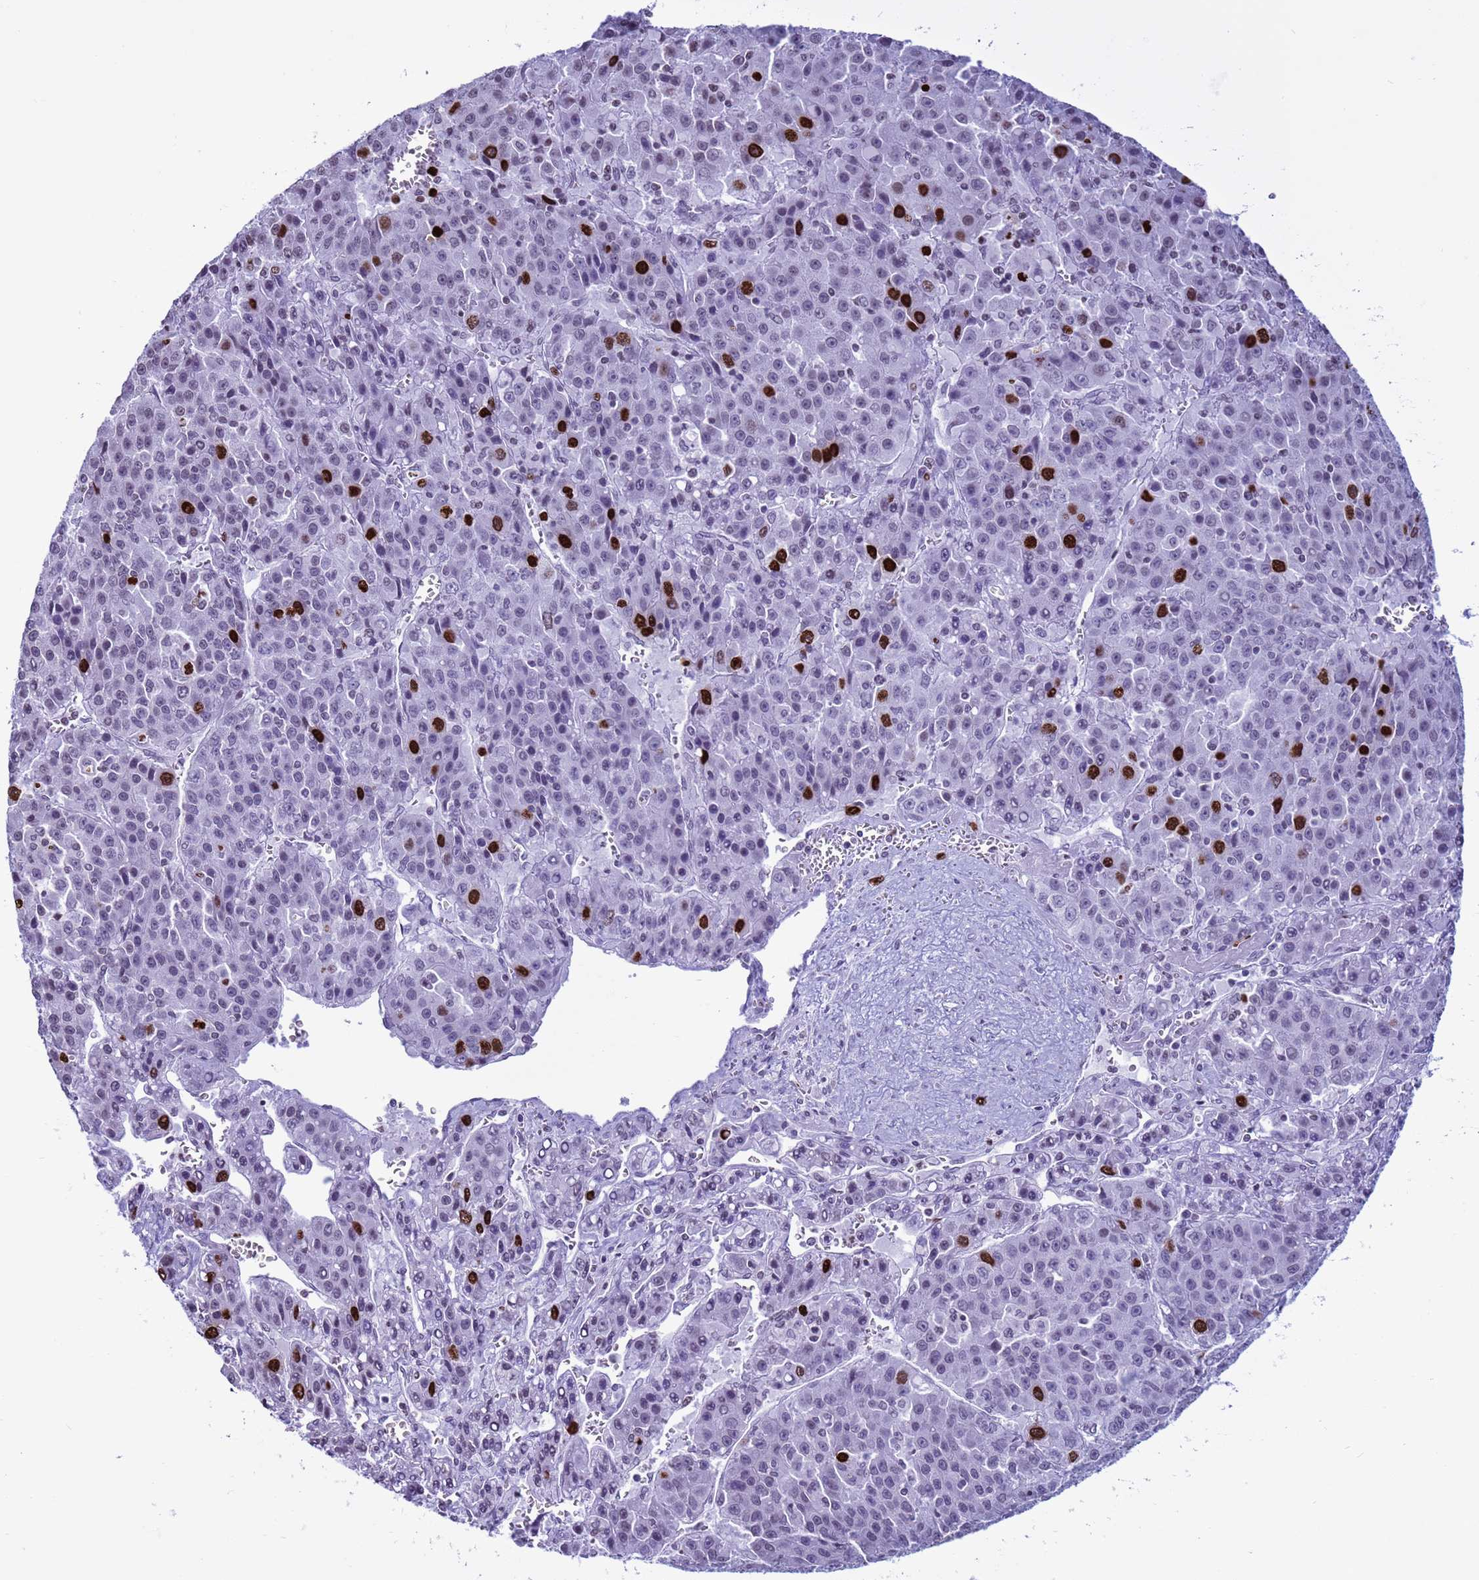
{"staining": {"intensity": "strong", "quantity": "<25%", "location": "nuclear"}, "tissue": "liver cancer", "cell_type": "Tumor cells", "image_type": "cancer", "snomed": [{"axis": "morphology", "description": "Carcinoma, Hepatocellular, NOS"}, {"axis": "topography", "description": "Liver"}], "caption": "The photomicrograph exhibits a brown stain indicating the presence of a protein in the nuclear of tumor cells in liver cancer (hepatocellular carcinoma). (DAB IHC, brown staining for protein, blue staining for nuclei).", "gene": "H4C8", "patient": {"sex": "female", "age": 53}}